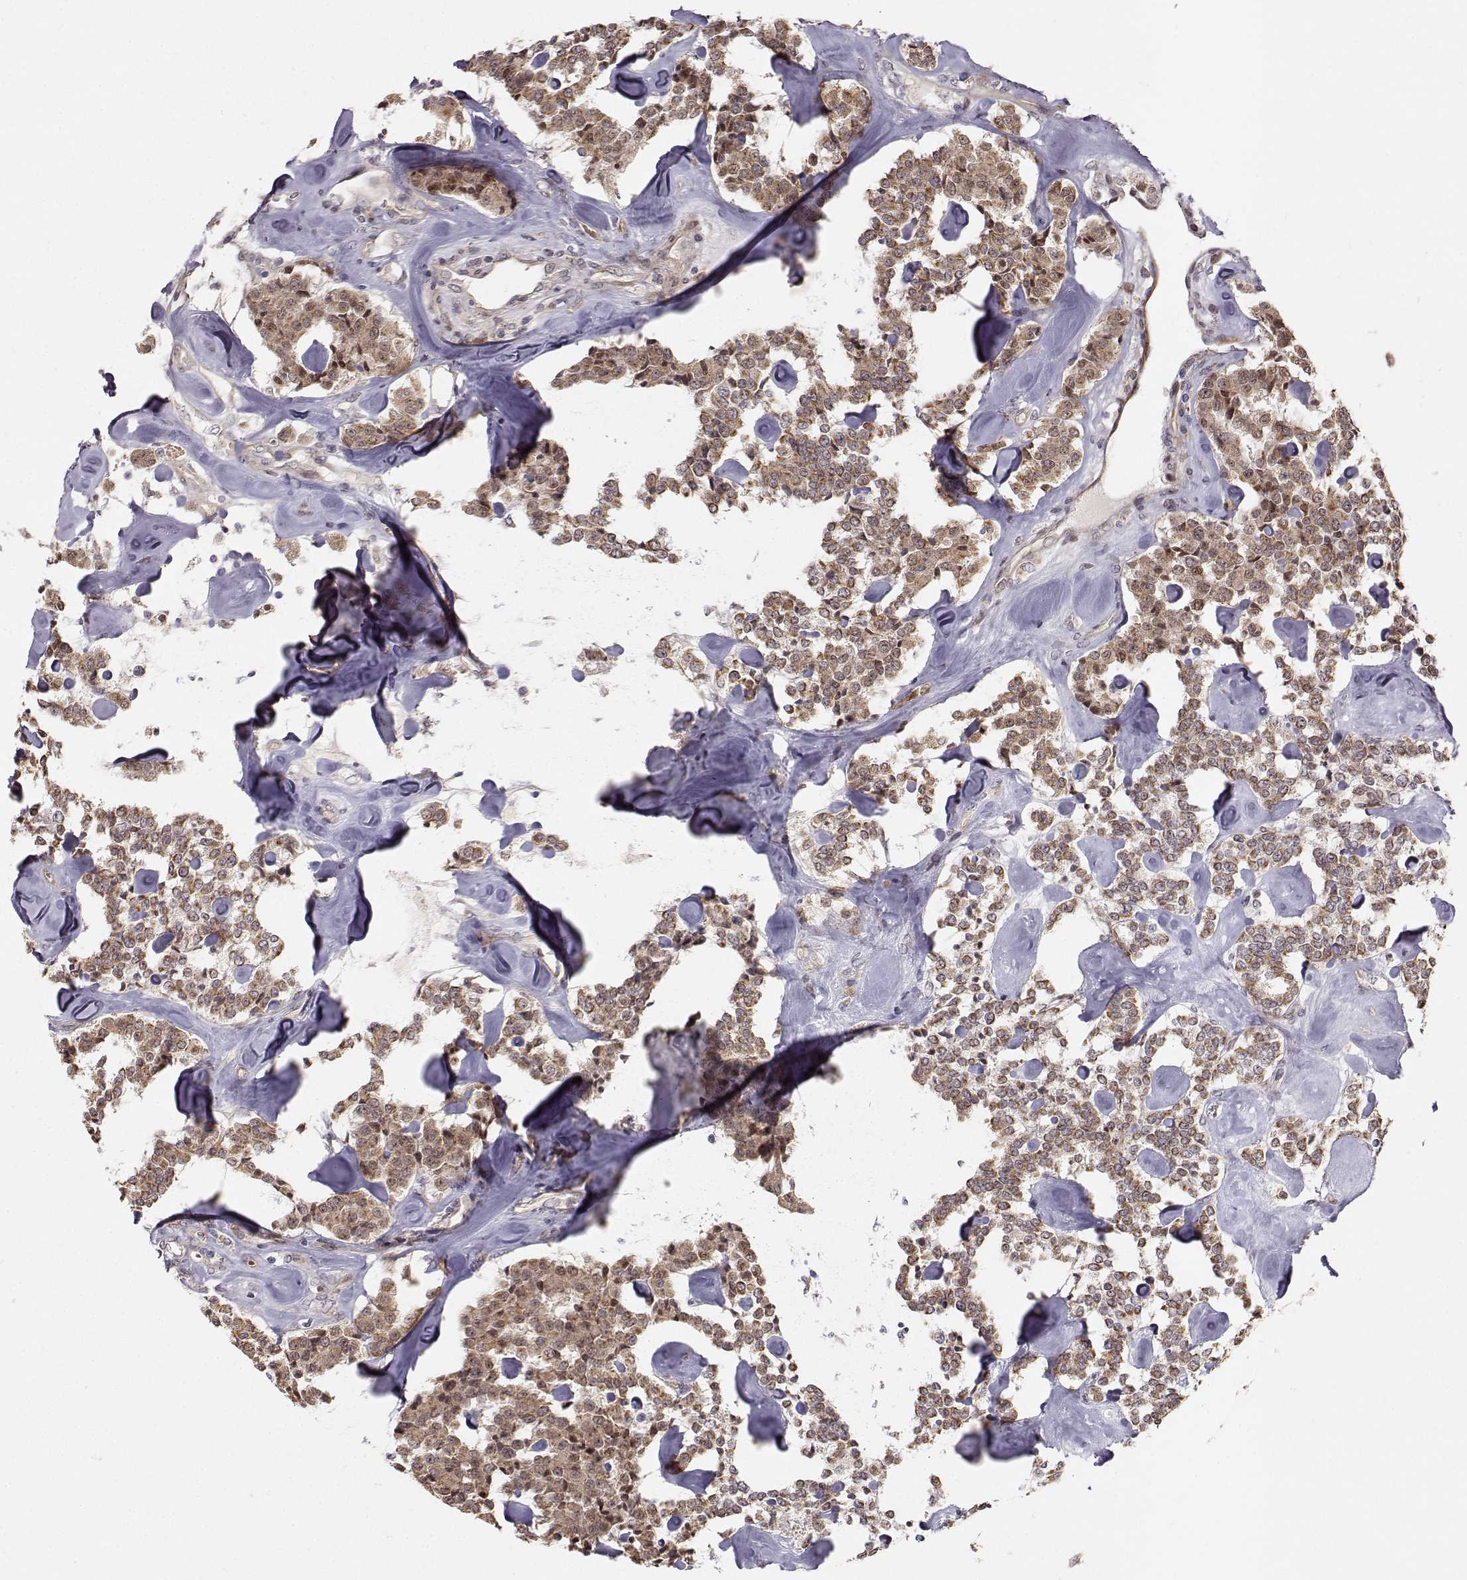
{"staining": {"intensity": "moderate", "quantity": ">75%", "location": "cytoplasmic/membranous"}, "tissue": "carcinoid", "cell_type": "Tumor cells", "image_type": "cancer", "snomed": [{"axis": "morphology", "description": "Carcinoid, malignant, NOS"}, {"axis": "topography", "description": "Pancreas"}], "caption": "This is an image of immunohistochemistry (IHC) staining of carcinoid (malignant), which shows moderate staining in the cytoplasmic/membranous of tumor cells.", "gene": "APC", "patient": {"sex": "male", "age": 41}}